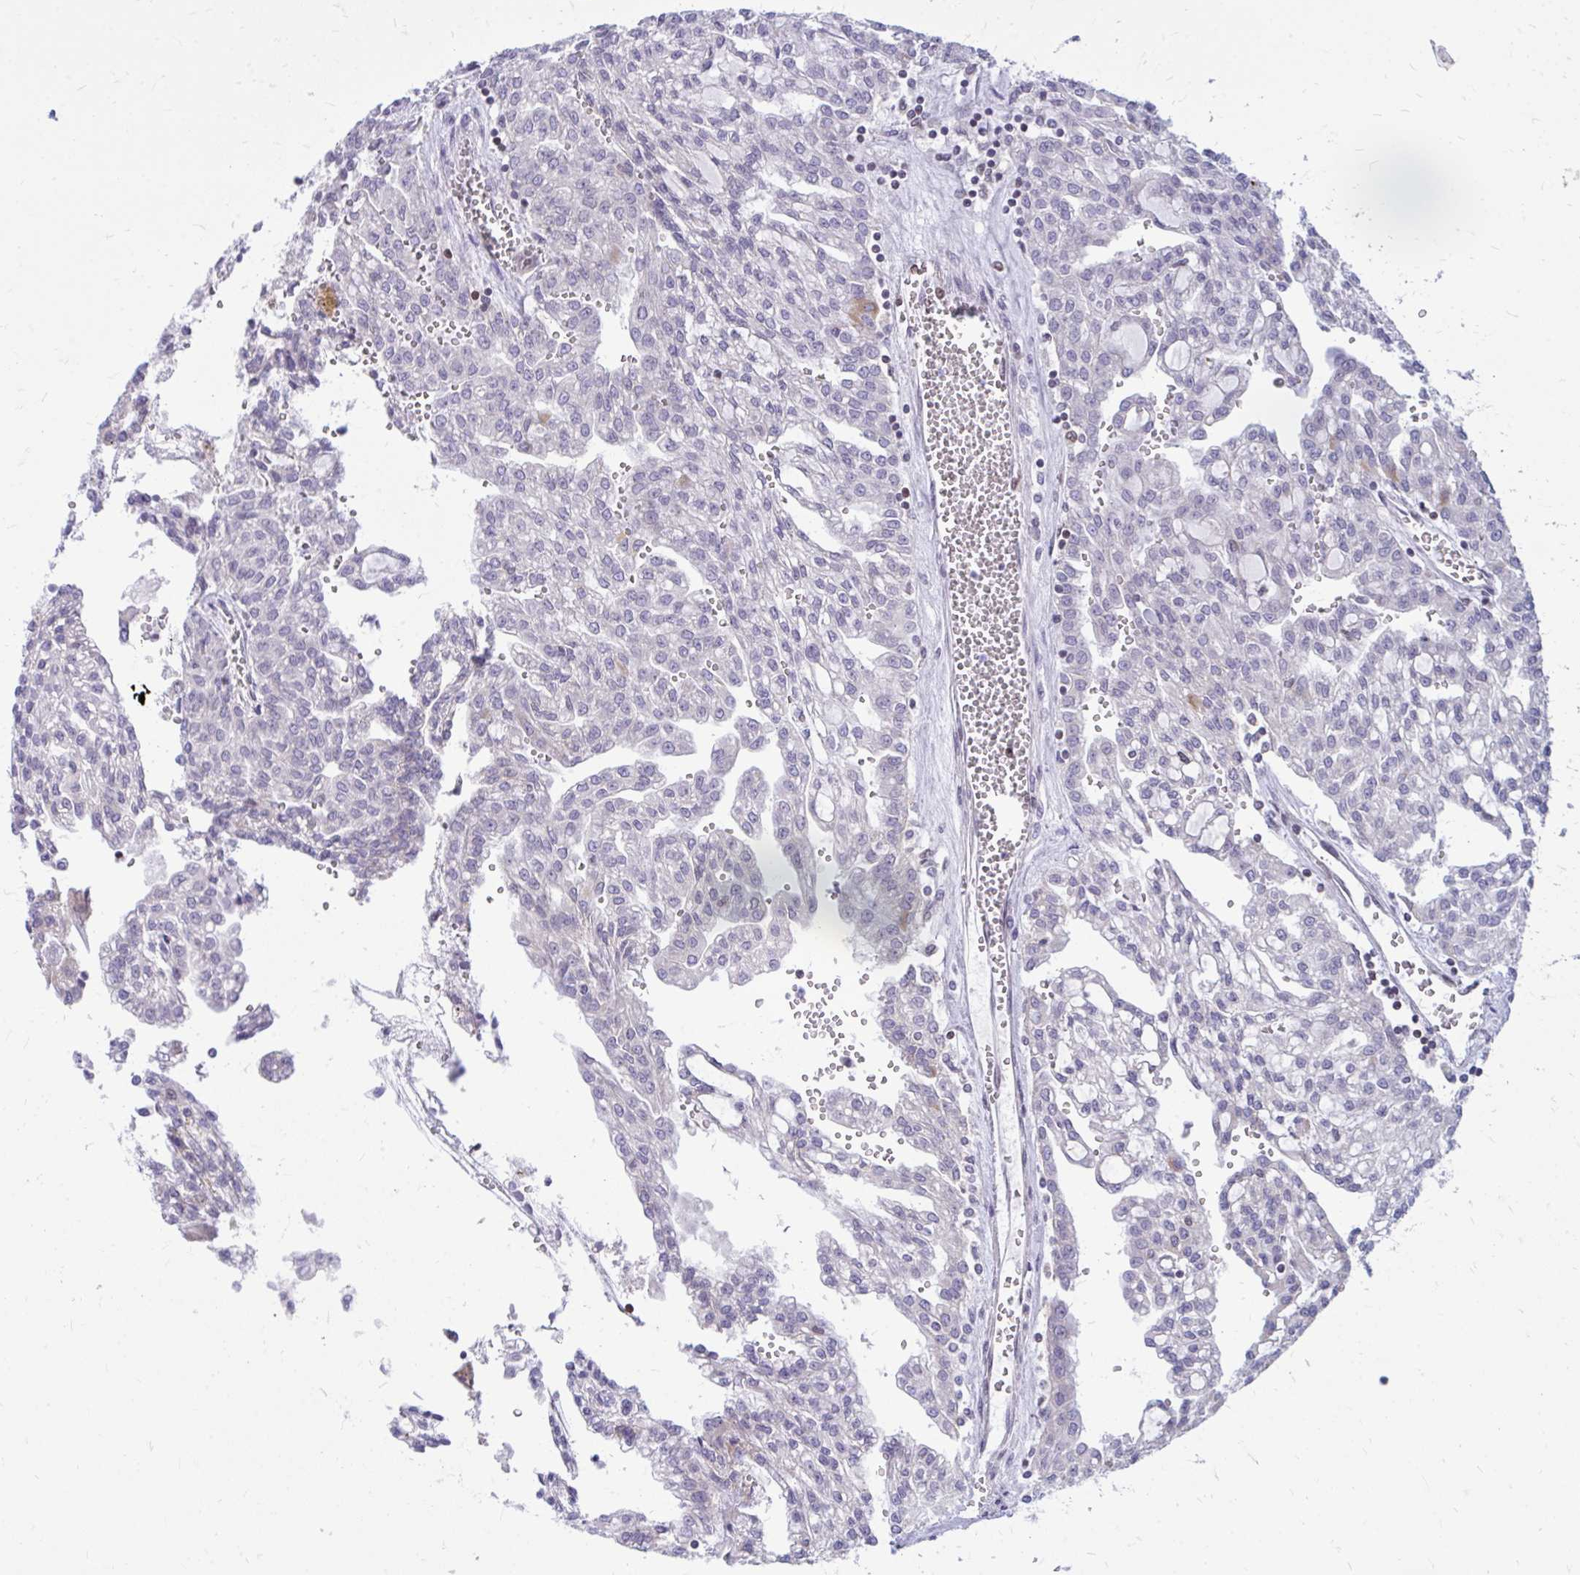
{"staining": {"intensity": "negative", "quantity": "none", "location": "none"}, "tissue": "renal cancer", "cell_type": "Tumor cells", "image_type": "cancer", "snomed": [{"axis": "morphology", "description": "Adenocarcinoma, NOS"}, {"axis": "topography", "description": "Kidney"}], "caption": "This micrograph is of renal cancer stained with IHC to label a protein in brown with the nuclei are counter-stained blue. There is no staining in tumor cells. (IHC, brightfield microscopy, high magnification).", "gene": "RPS6KA2", "patient": {"sex": "male", "age": 63}}